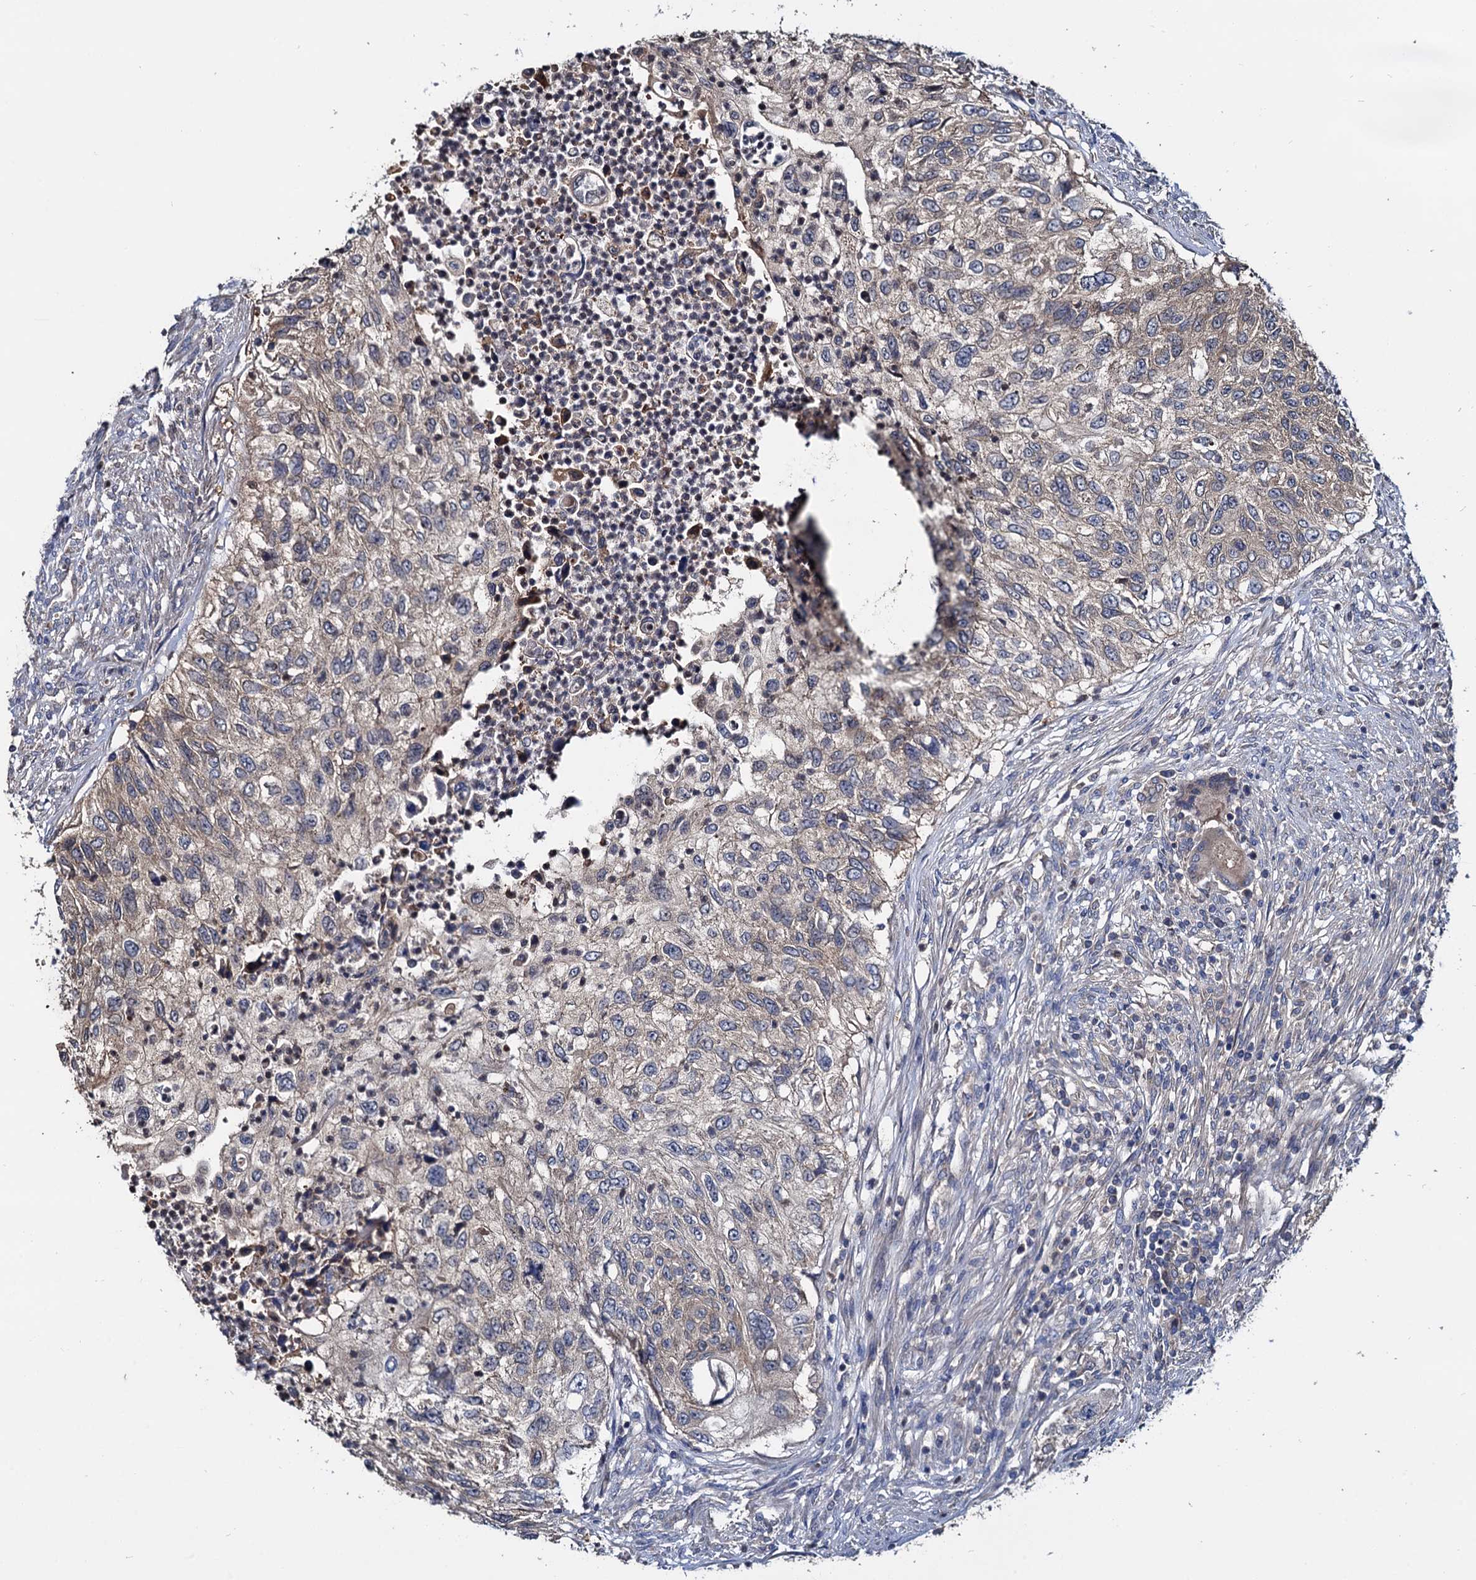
{"staining": {"intensity": "weak", "quantity": "25%-75%", "location": "cytoplasmic/membranous"}, "tissue": "urothelial cancer", "cell_type": "Tumor cells", "image_type": "cancer", "snomed": [{"axis": "morphology", "description": "Urothelial carcinoma, High grade"}, {"axis": "topography", "description": "Urinary bladder"}], "caption": "Immunohistochemistry (DAB) staining of human high-grade urothelial carcinoma exhibits weak cytoplasmic/membranous protein staining in approximately 25%-75% of tumor cells.", "gene": "CEP192", "patient": {"sex": "female", "age": 60}}